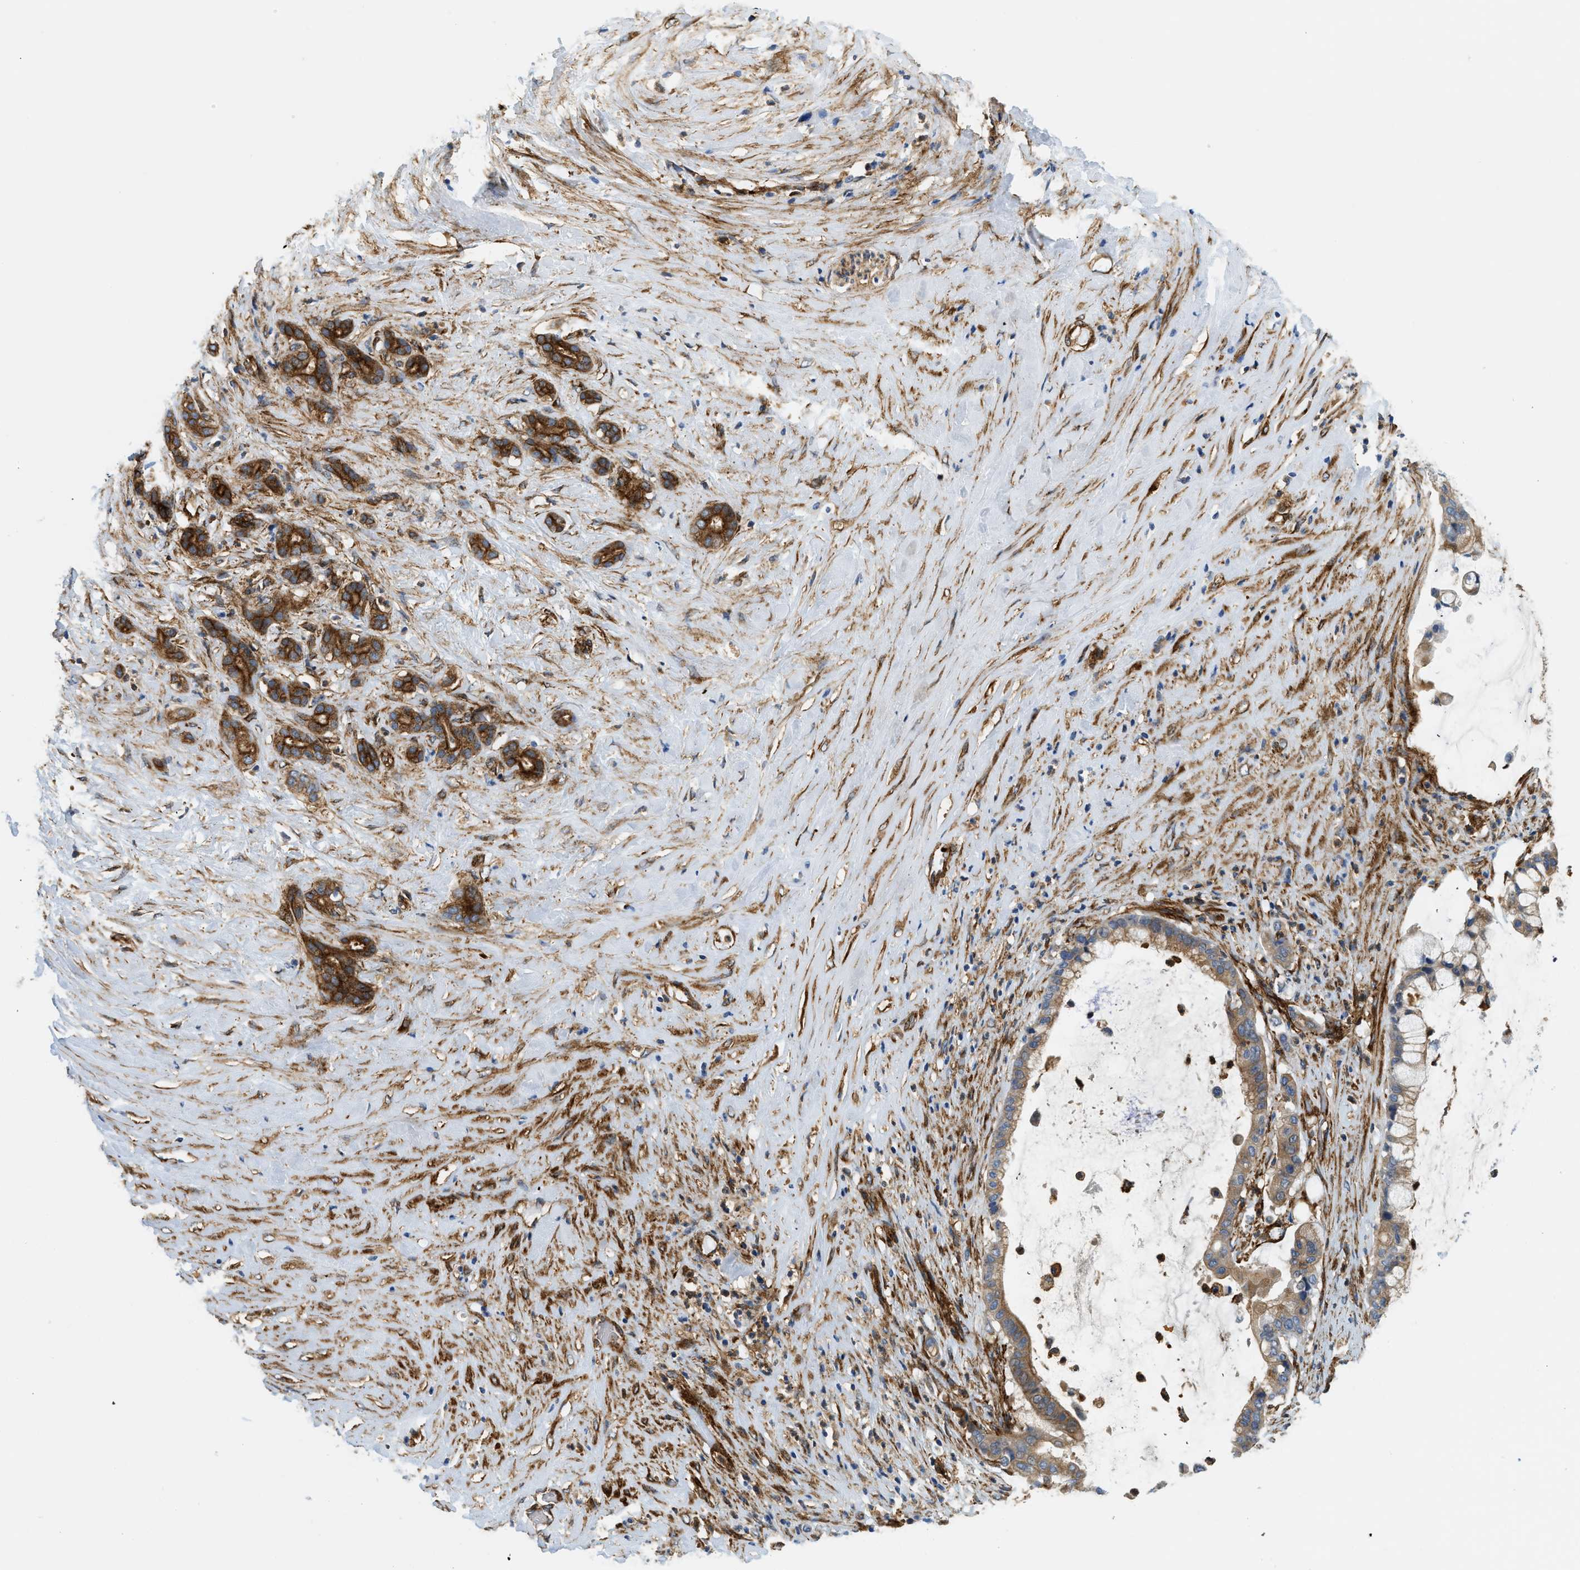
{"staining": {"intensity": "moderate", "quantity": ">75%", "location": "cytoplasmic/membranous"}, "tissue": "pancreatic cancer", "cell_type": "Tumor cells", "image_type": "cancer", "snomed": [{"axis": "morphology", "description": "Adenocarcinoma, NOS"}, {"axis": "topography", "description": "Pancreas"}], "caption": "About >75% of tumor cells in pancreatic cancer (adenocarcinoma) show moderate cytoplasmic/membranous protein positivity as visualized by brown immunohistochemical staining.", "gene": "HIP1", "patient": {"sex": "male", "age": 41}}